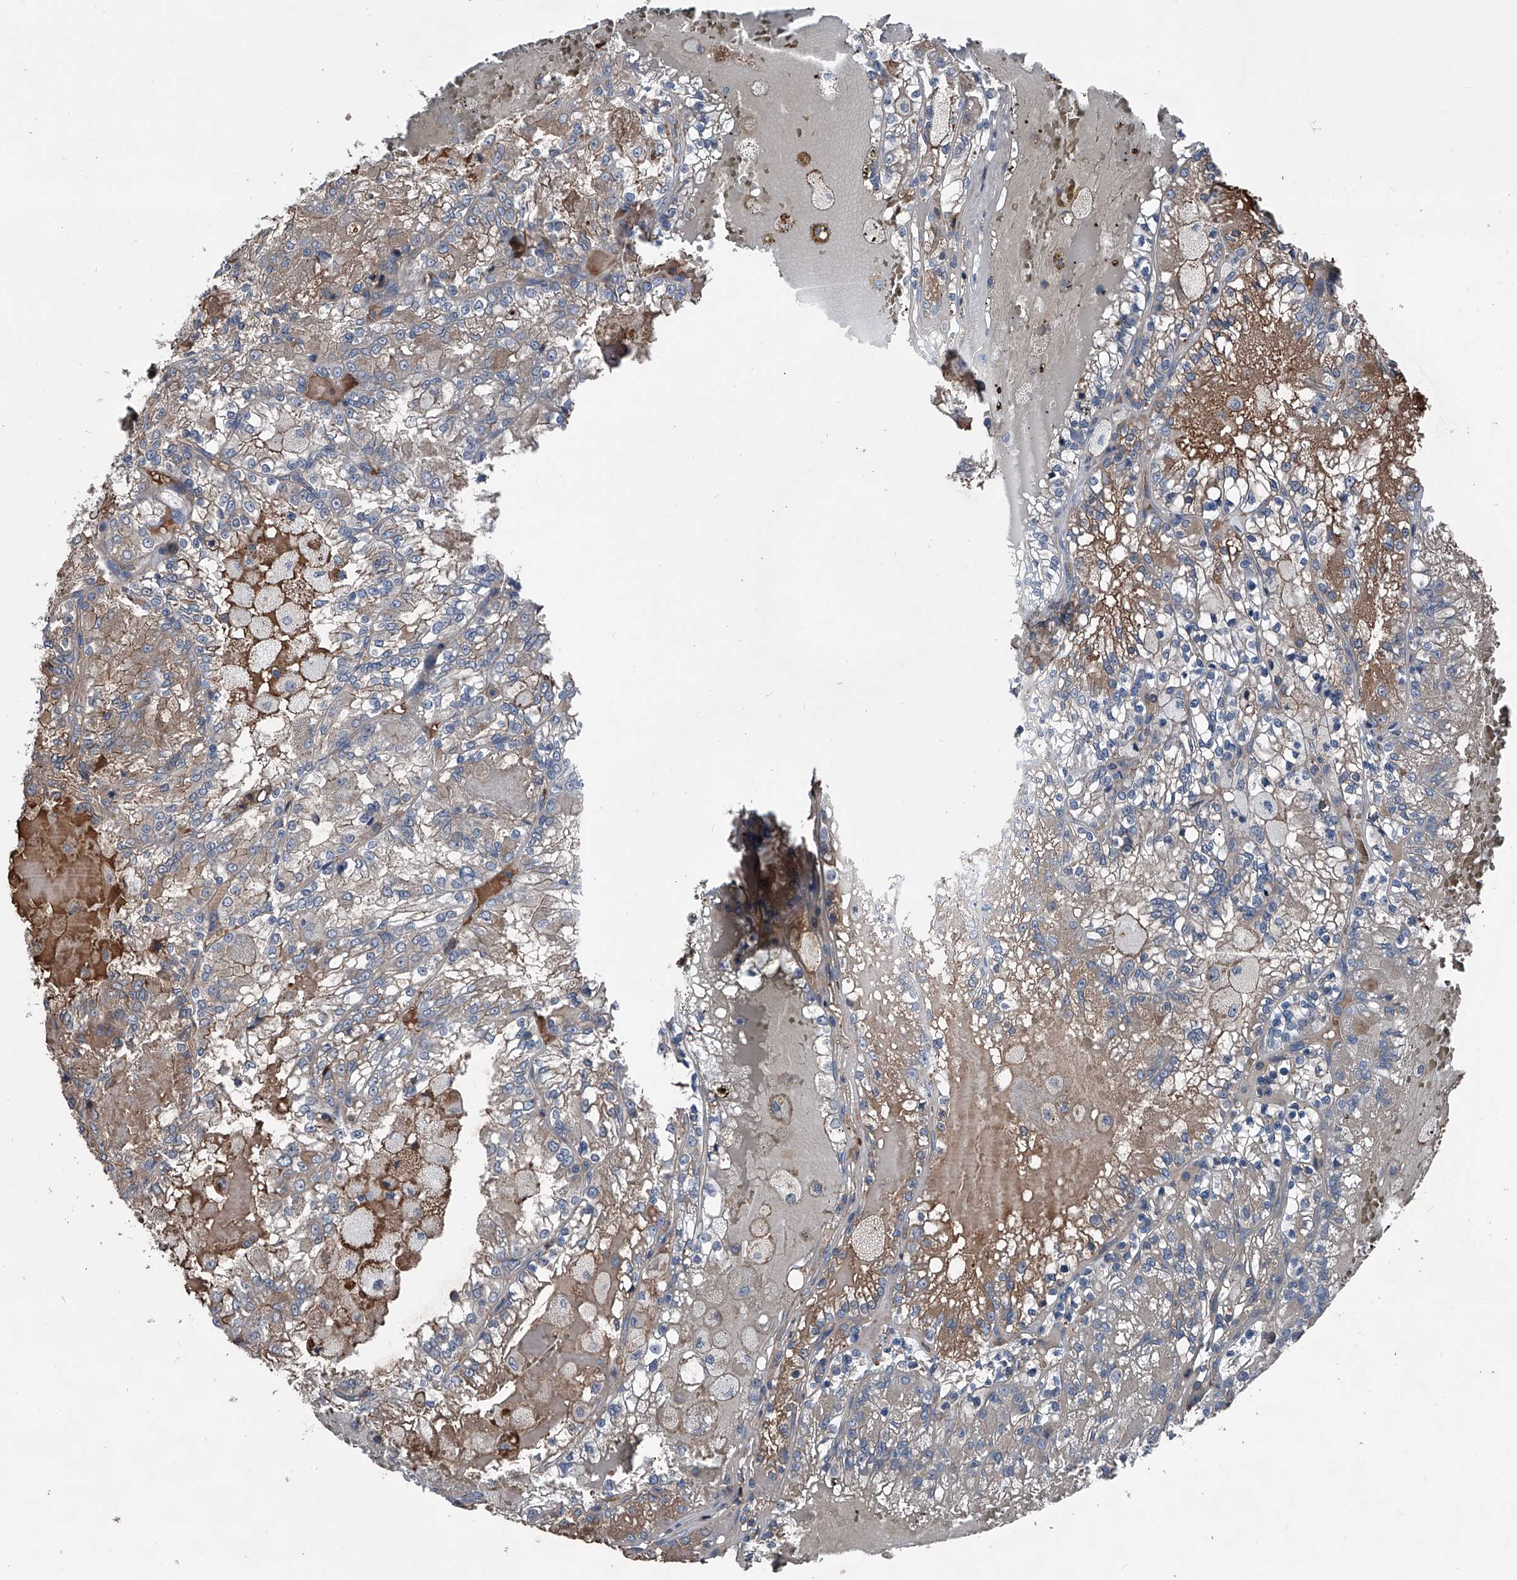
{"staining": {"intensity": "weak", "quantity": "25%-75%", "location": "cytoplasmic/membranous"}, "tissue": "renal cancer", "cell_type": "Tumor cells", "image_type": "cancer", "snomed": [{"axis": "morphology", "description": "Adenocarcinoma, NOS"}, {"axis": "topography", "description": "Kidney"}], "caption": "Weak cytoplasmic/membranous protein positivity is identified in approximately 25%-75% of tumor cells in renal cancer (adenocarcinoma).", "gene": "KIF13A", "patient": {"sex": "female", "age": 56}}